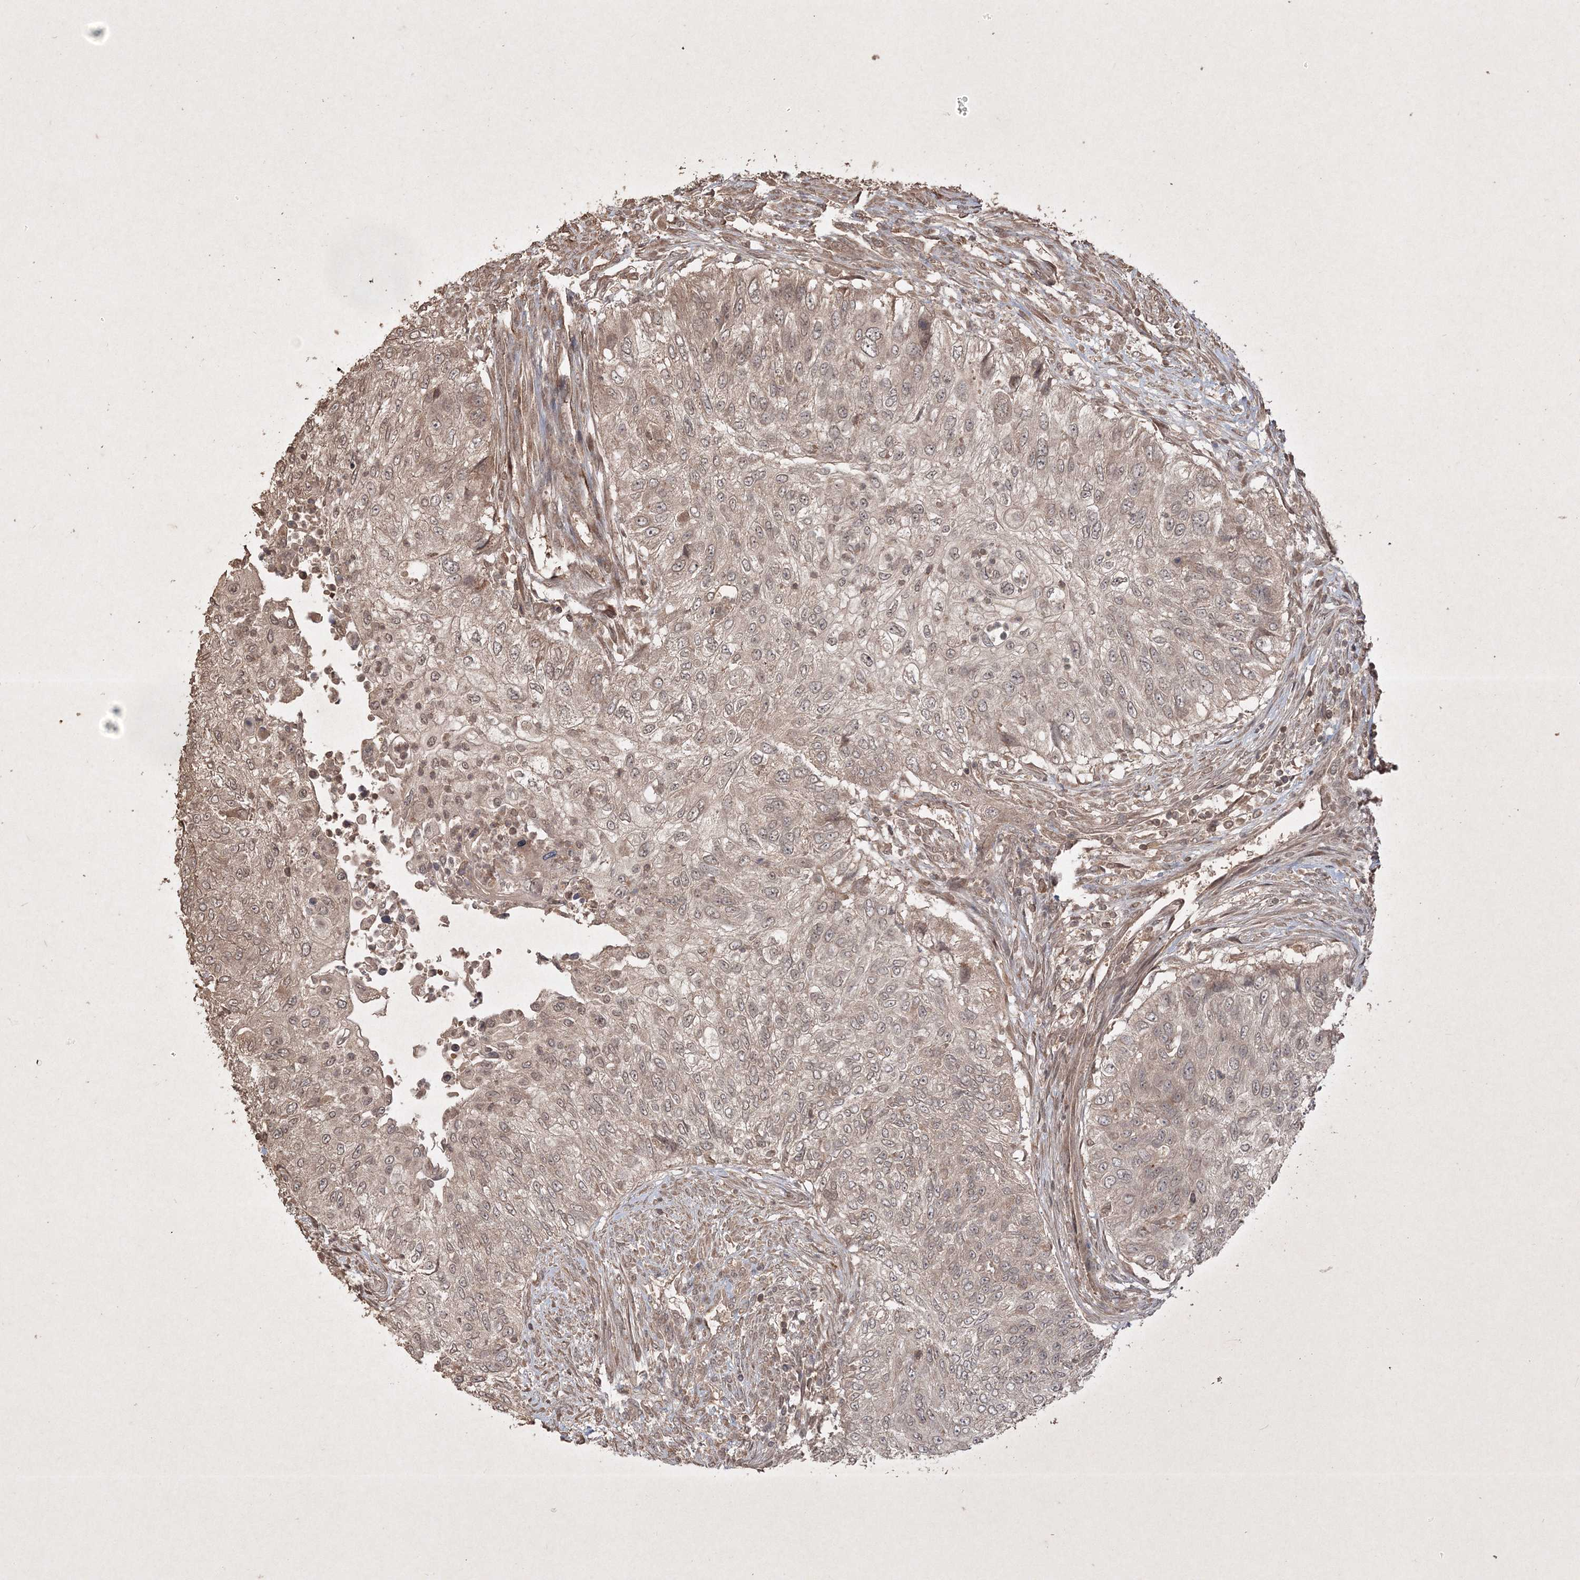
{"staining": {"intensity": "weak", "quantity": ">75%", "location": "cytoplasmic/membranous"}, "tissue": "urothelial cancer", "cell_type": "Tumor cells", "image_type": "cancer", "snomed": [{"axis": "morphology", "description": "Urothelial carcinoma, High grade"}, {"axis": "topography", "description": "Urinary bladder"}], "caption": "Human urothelial cancer stained with a protein marker reveals weak staining in tumor cells.", "gene": "PELI3", "patient": {"sex": "female", "age": 60}}